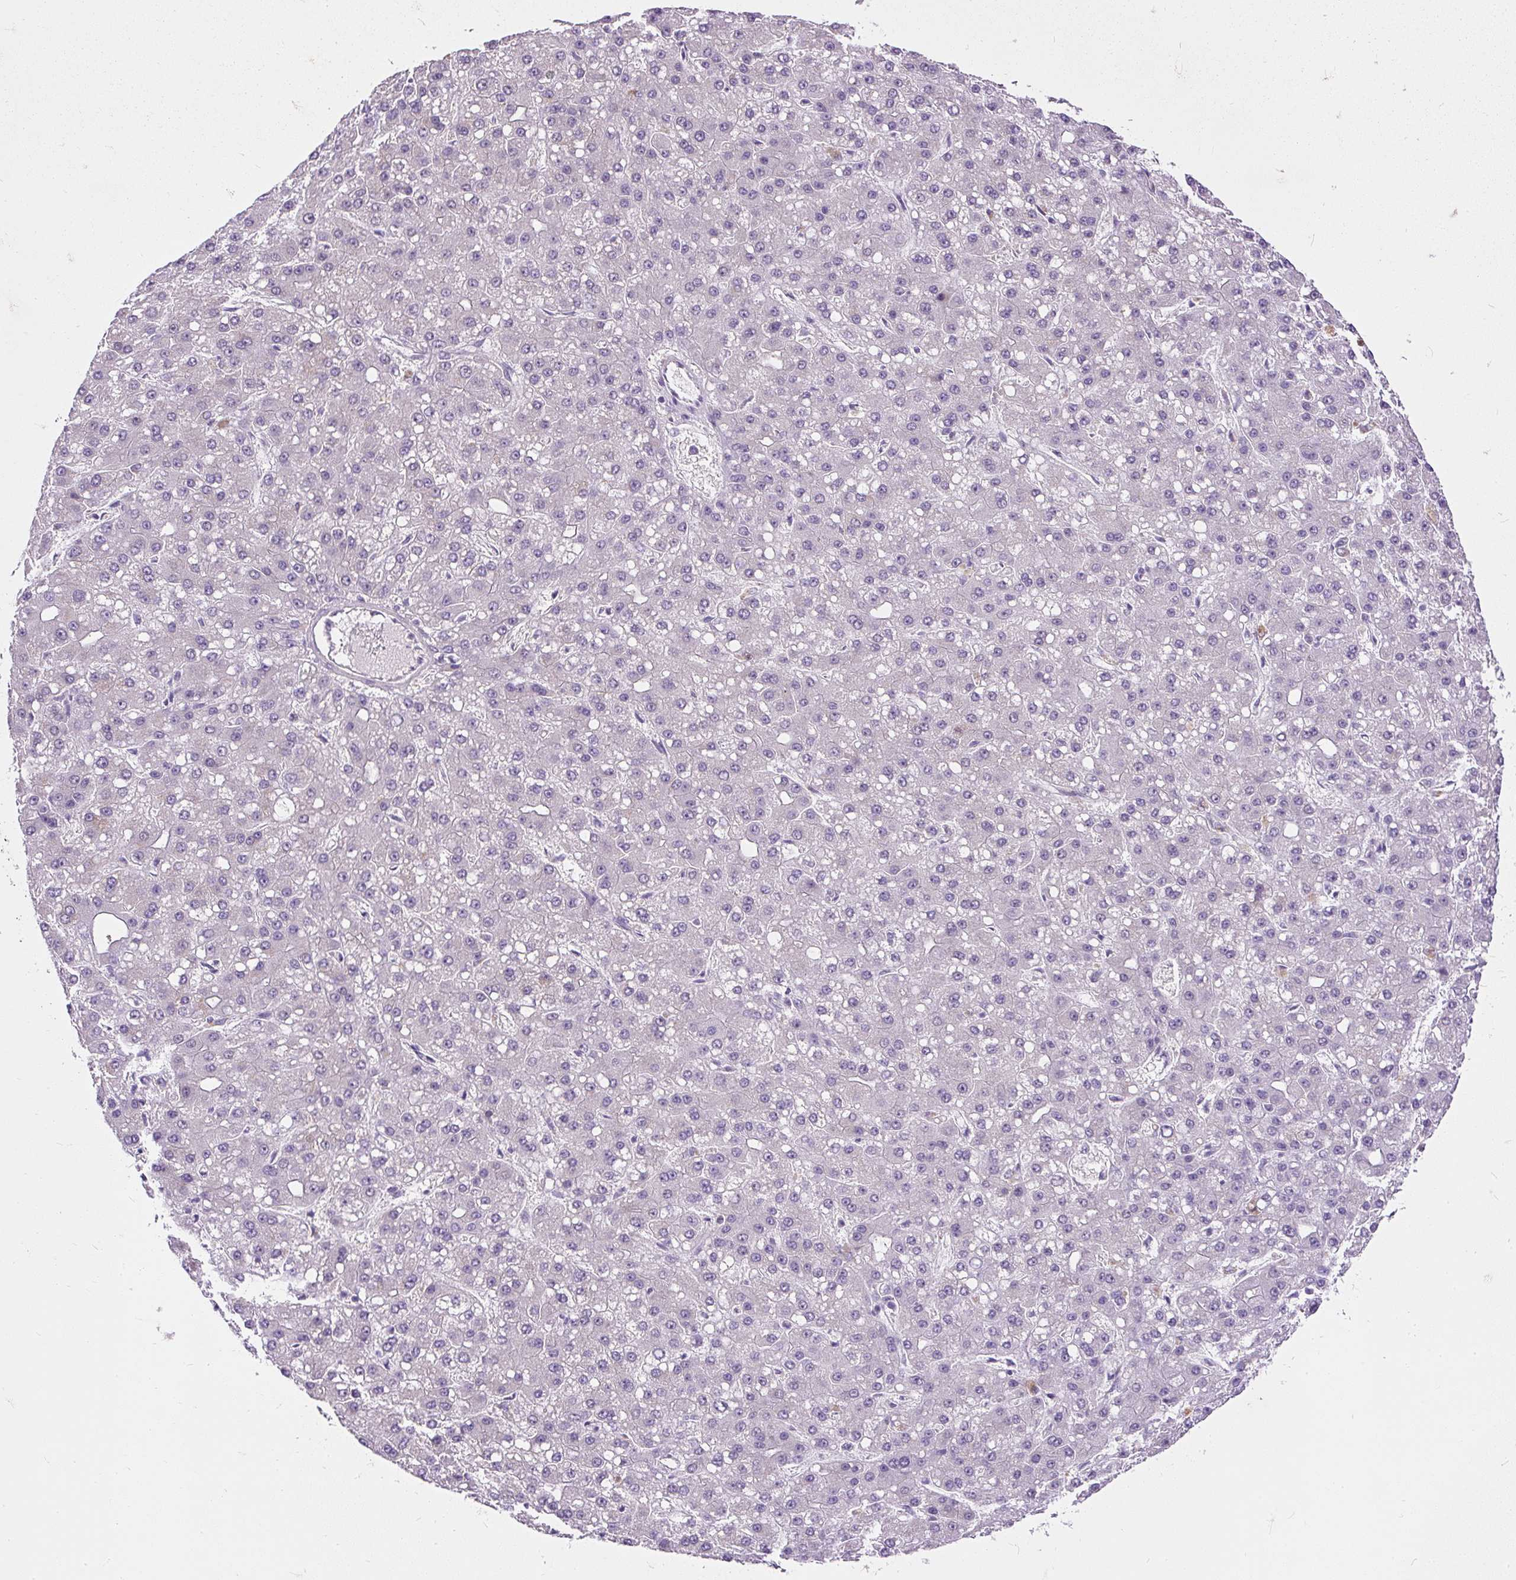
{"staining": {"intensity": "negative", "quantity": "none", "location": "none"}, "tissue": "liver cancer", "cell_type": "Tumor cells", "image_type": "cancer", "snomed": [{"axis": "morphology", "description": "Carcinoma, Hepatocellular, NOS"}, {"axis": "topography", "description": "Liver"}], "caption": "IHC histopathology image of human liver hepatocellular carcinoma stained for a protein (brown), which shows no staining in tumor cells.", "gene": "KRTAP20-3", "patient": {"sex": "male", "age": 67}}